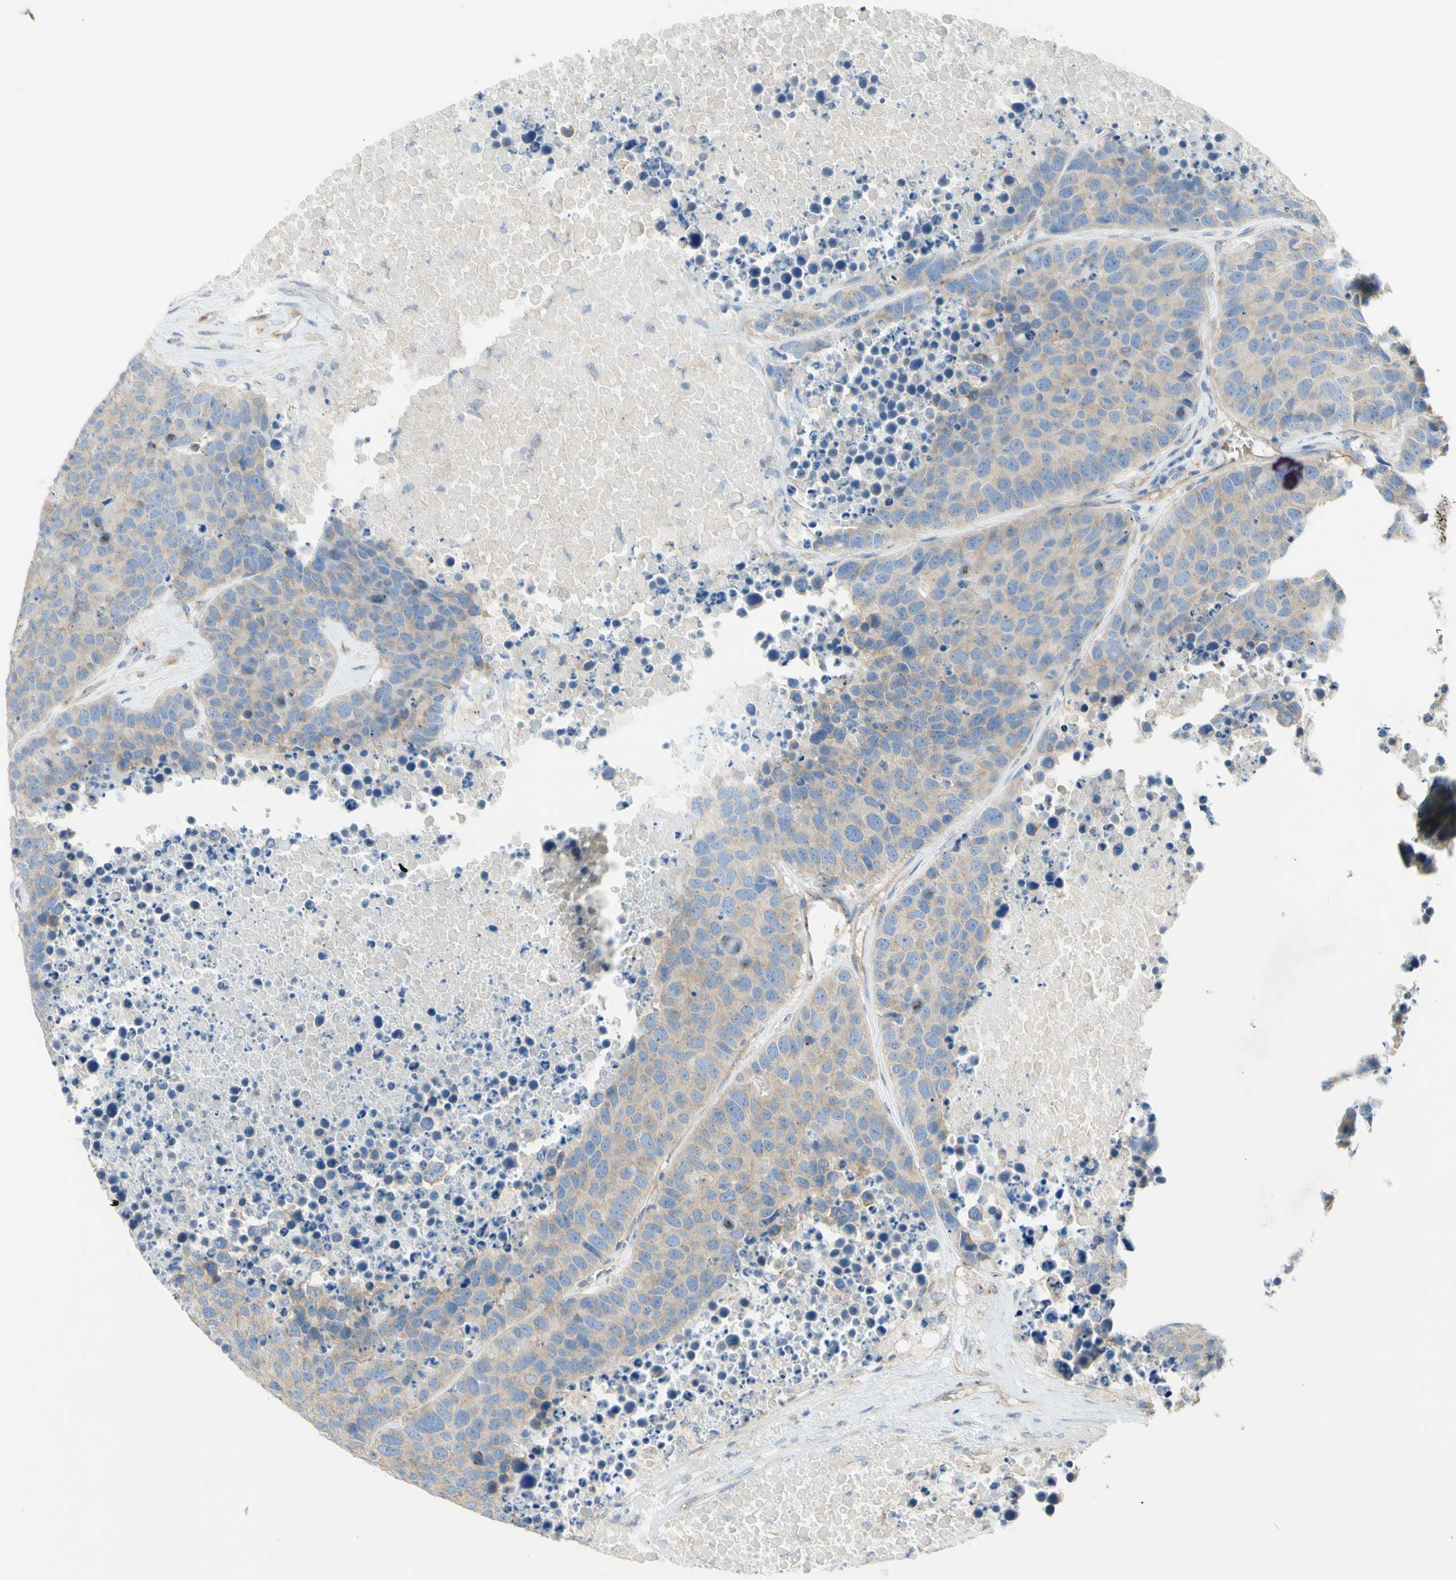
{"staining": {"intensity": "weak", "quantity": ">75%", "location": "cytoplasmic/membranous"}, "tissue": "carcinoid", "cell_type": "Tumor cells", "image_type": "cancer", "snomed": [{"axis": "morphology", "description": "Carcinoid, malignant, NOS"}, {"axis": "topography", "description": "Lung"}], "caption": "Protein positivity by immunohistochemistry demonstrates weak cytoplasmic/membranous staining in about >75% of tumor cells in carcinoid (malignant). Ihc stains the protein of interest in brown and the nuclei are stained blue.", "gene": "DYNC1H1", "patient": {"sex": "male", "age": 60}}